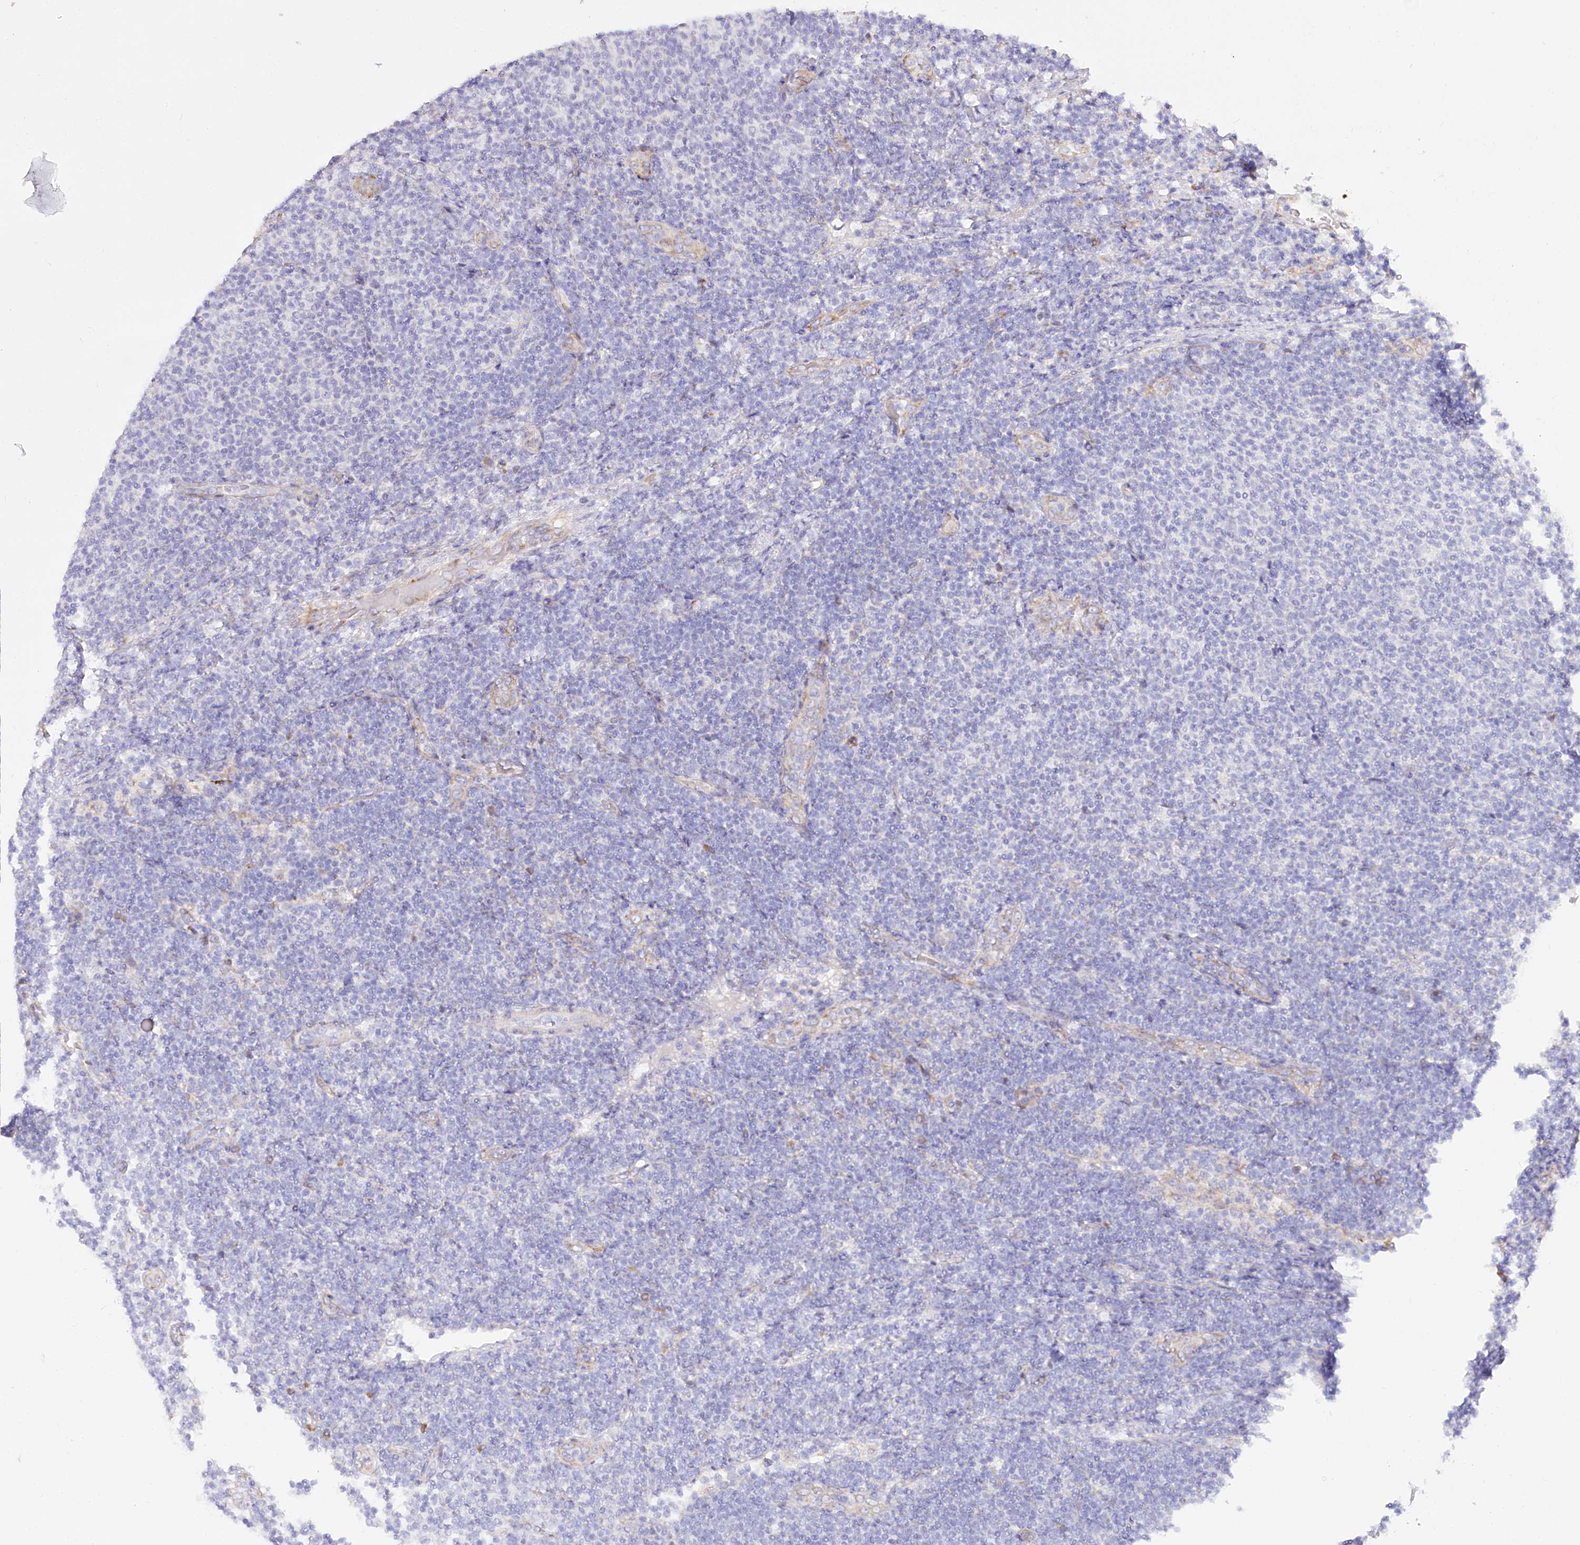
{"staining": {"intensity": "negative", "quantity": "none", "location": "none"}, "tissue": "lymphoma", "cell_type": "Tumor cells", "image_type": "cancer", "snomed": [{"axis": "morphology", "description": "Malignant lymphoma, non-Hodgkin's type, Low grade"}, {"axis": "topography", "description": "Lymph node"}], "caption": "Tumor cells show no significant positivity in malignant lymphoma, non-Hodgkin's type (low-grade).", "gene": "STT3B", "patient": {"sex": "male", "age": 66}}